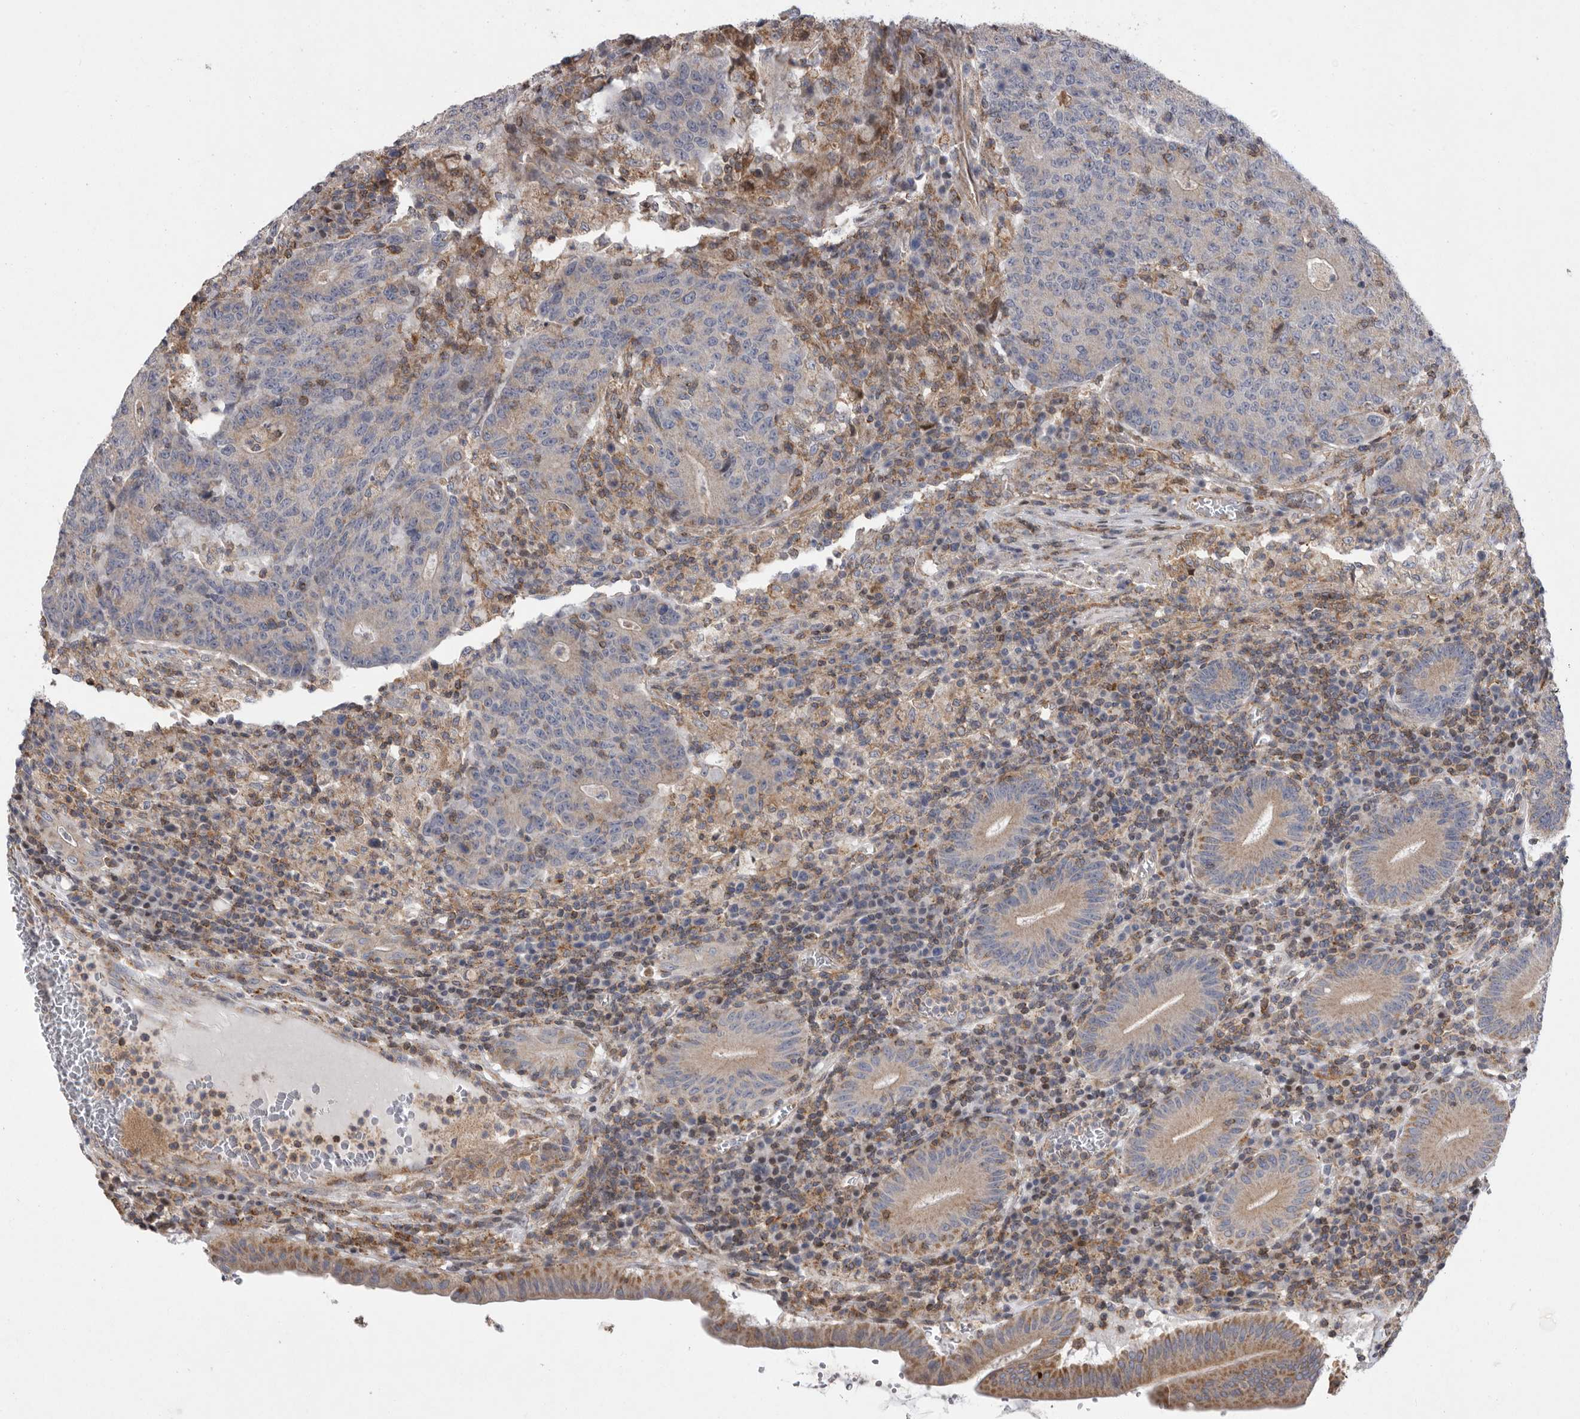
{"staining": {"intensity": "negative", "quantity": "none", "location": "none"}, "tissue": "colorectal cancer", "cell_type": "Tumor cells", "image_type": "cancer", "snomed": [{"axis": "morphology", "description": "Adenocarcinoma, NOS"}, {"axis": "topography", "description": "Colon"}], "caption": "High magnification brightfield microscopy of colorectal cancer stained with DAB (3,3'-diaminobenzidine) (brown) and counterstained with hematoxylin (blue): tumor cells show no significant positivity.", "gene": "MPZL1", "patient": {"sex": "female", "age": 75}}